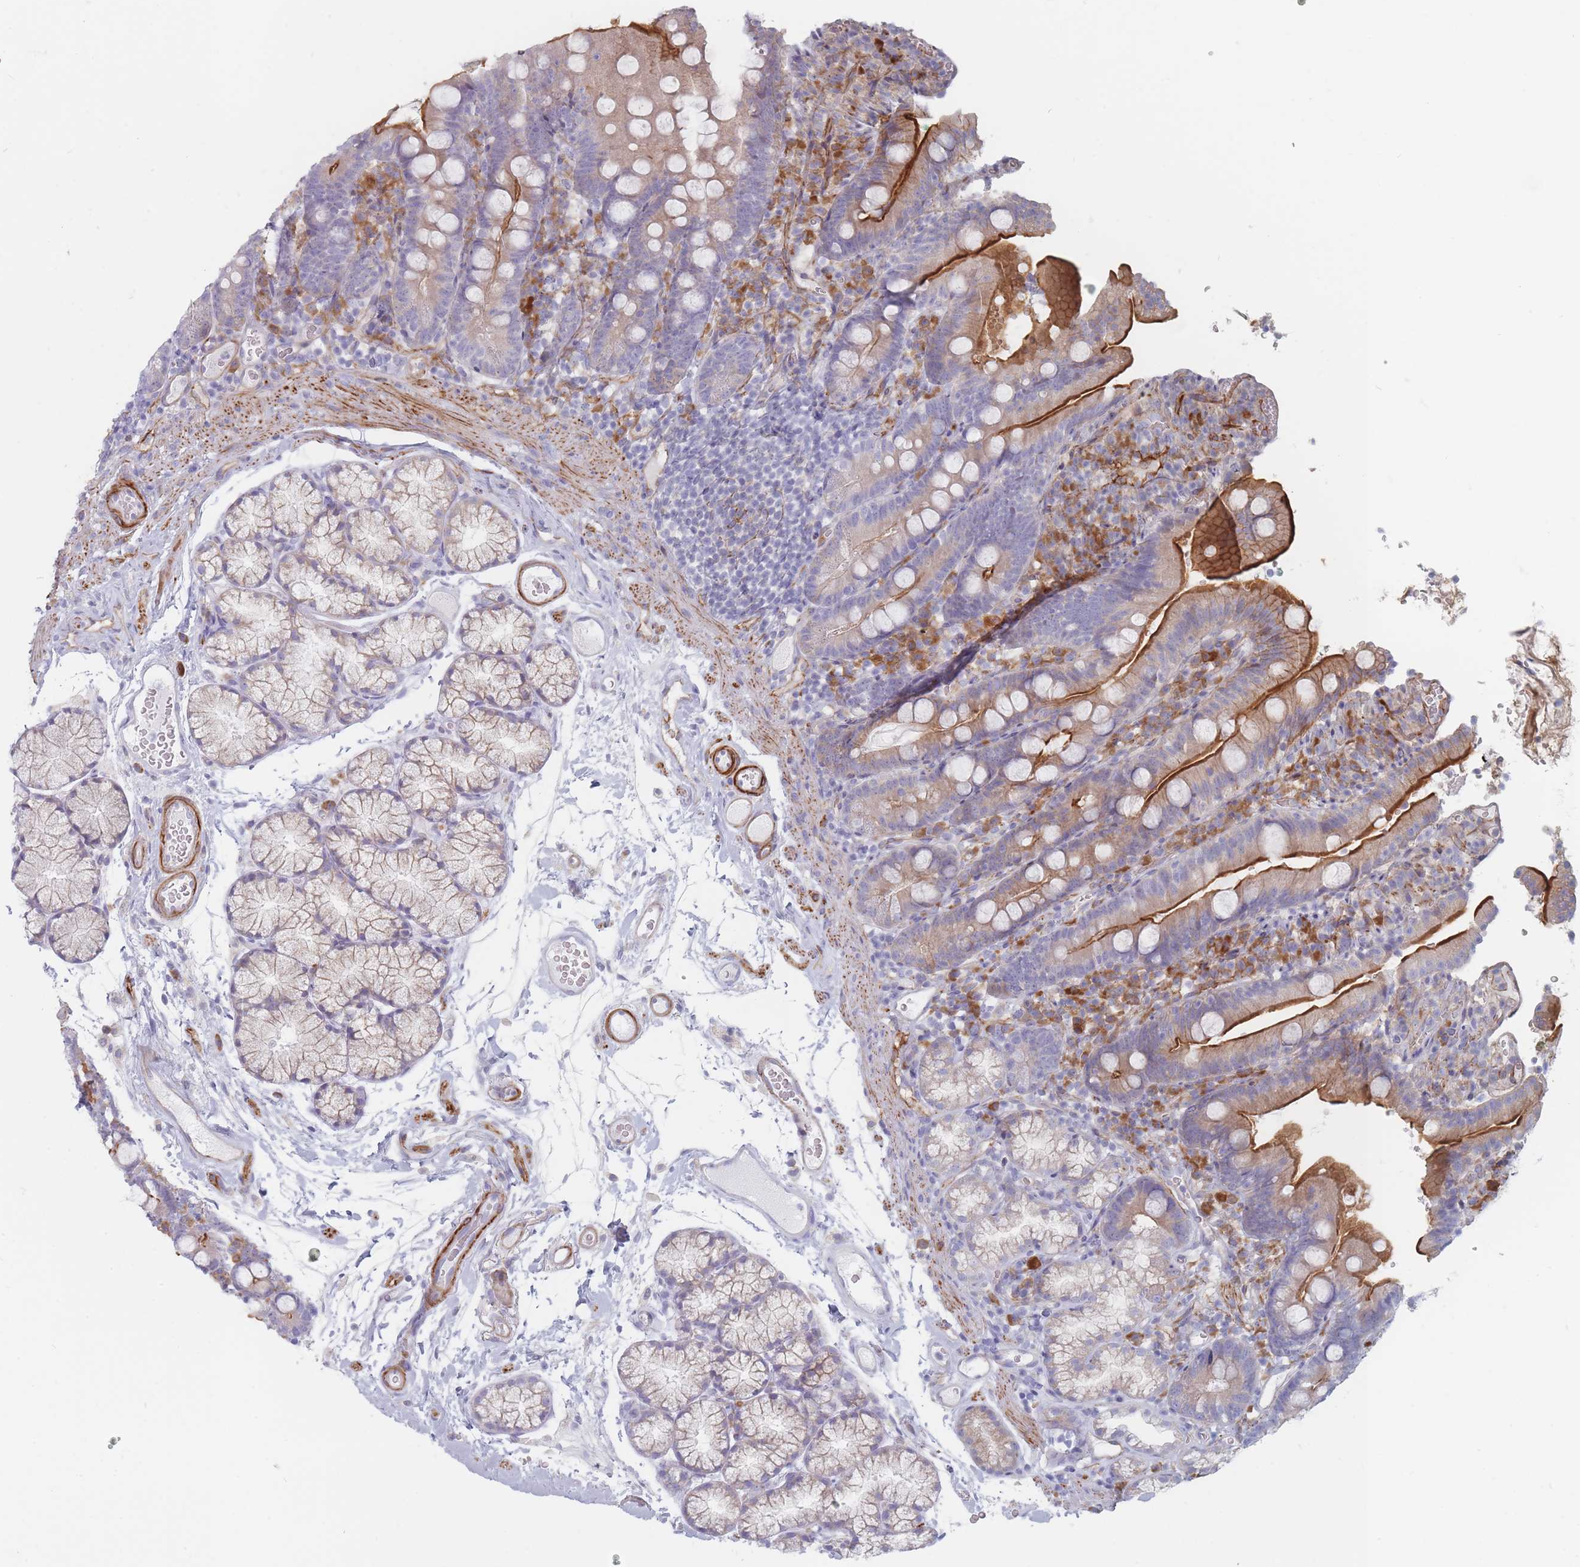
{"staining": {"intensity": "strong", "quantity": ">75%", "location": "cytoplasmic/membranous"}, "tissue": "duodenum", "cell_type": "Glandular cells", "image_type": "normal", "snomed": [{"axis": "morphology", "description": "Normal tissue, NOS"}, {"axis": "topography", "description": "Duodenum"}], "caption": "Normal duodenum was stained to show a protein in brown. There is high levels of strong cytoplasmic/membranous staining in approximately >75% of glandular cells.", "gene": "ERBIN", "patient": {"sex": "female", "age": 67}}